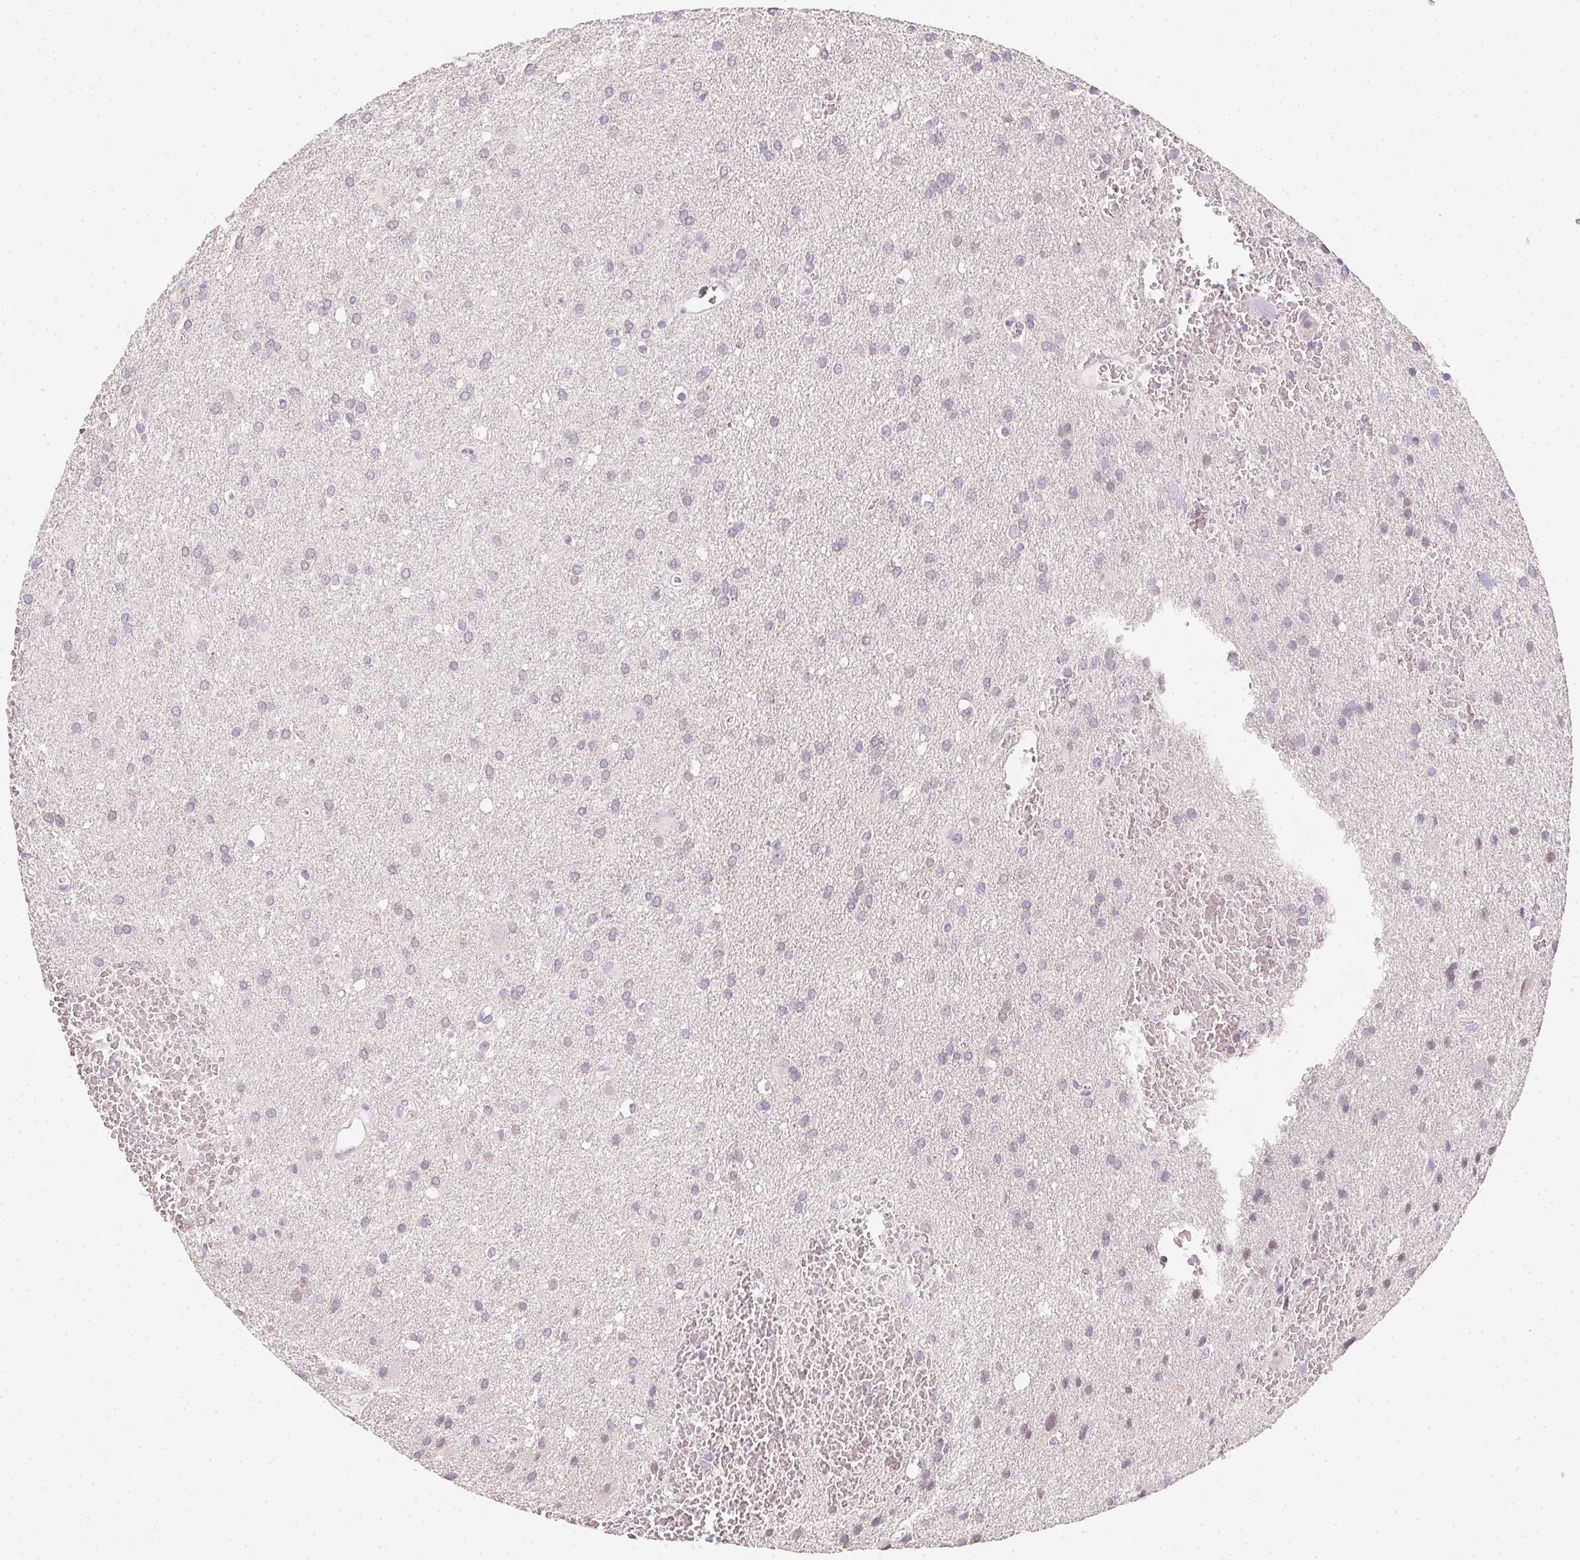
{"staining": {"intensity": "negative", "quantity": "none", "location": "none"}, "tissue": "glioma", "cell_type": "Tumor cells", "image_type": "cancer", "snomed": [{"axis": "morphology", "description": "Glioma, malignant, Low grade"}, {"axis": "topography", "description": "Brain"}], "caption": "IHC histopathology image of neoplastic tissue: human malignant glioma (low-grade) stained with DAB (3,3'-diaminobenzidine) reveals no significant protein staining in tumor cells.", "gene": "ZBBX", "patient": {"sex": "male", "age": 66}}